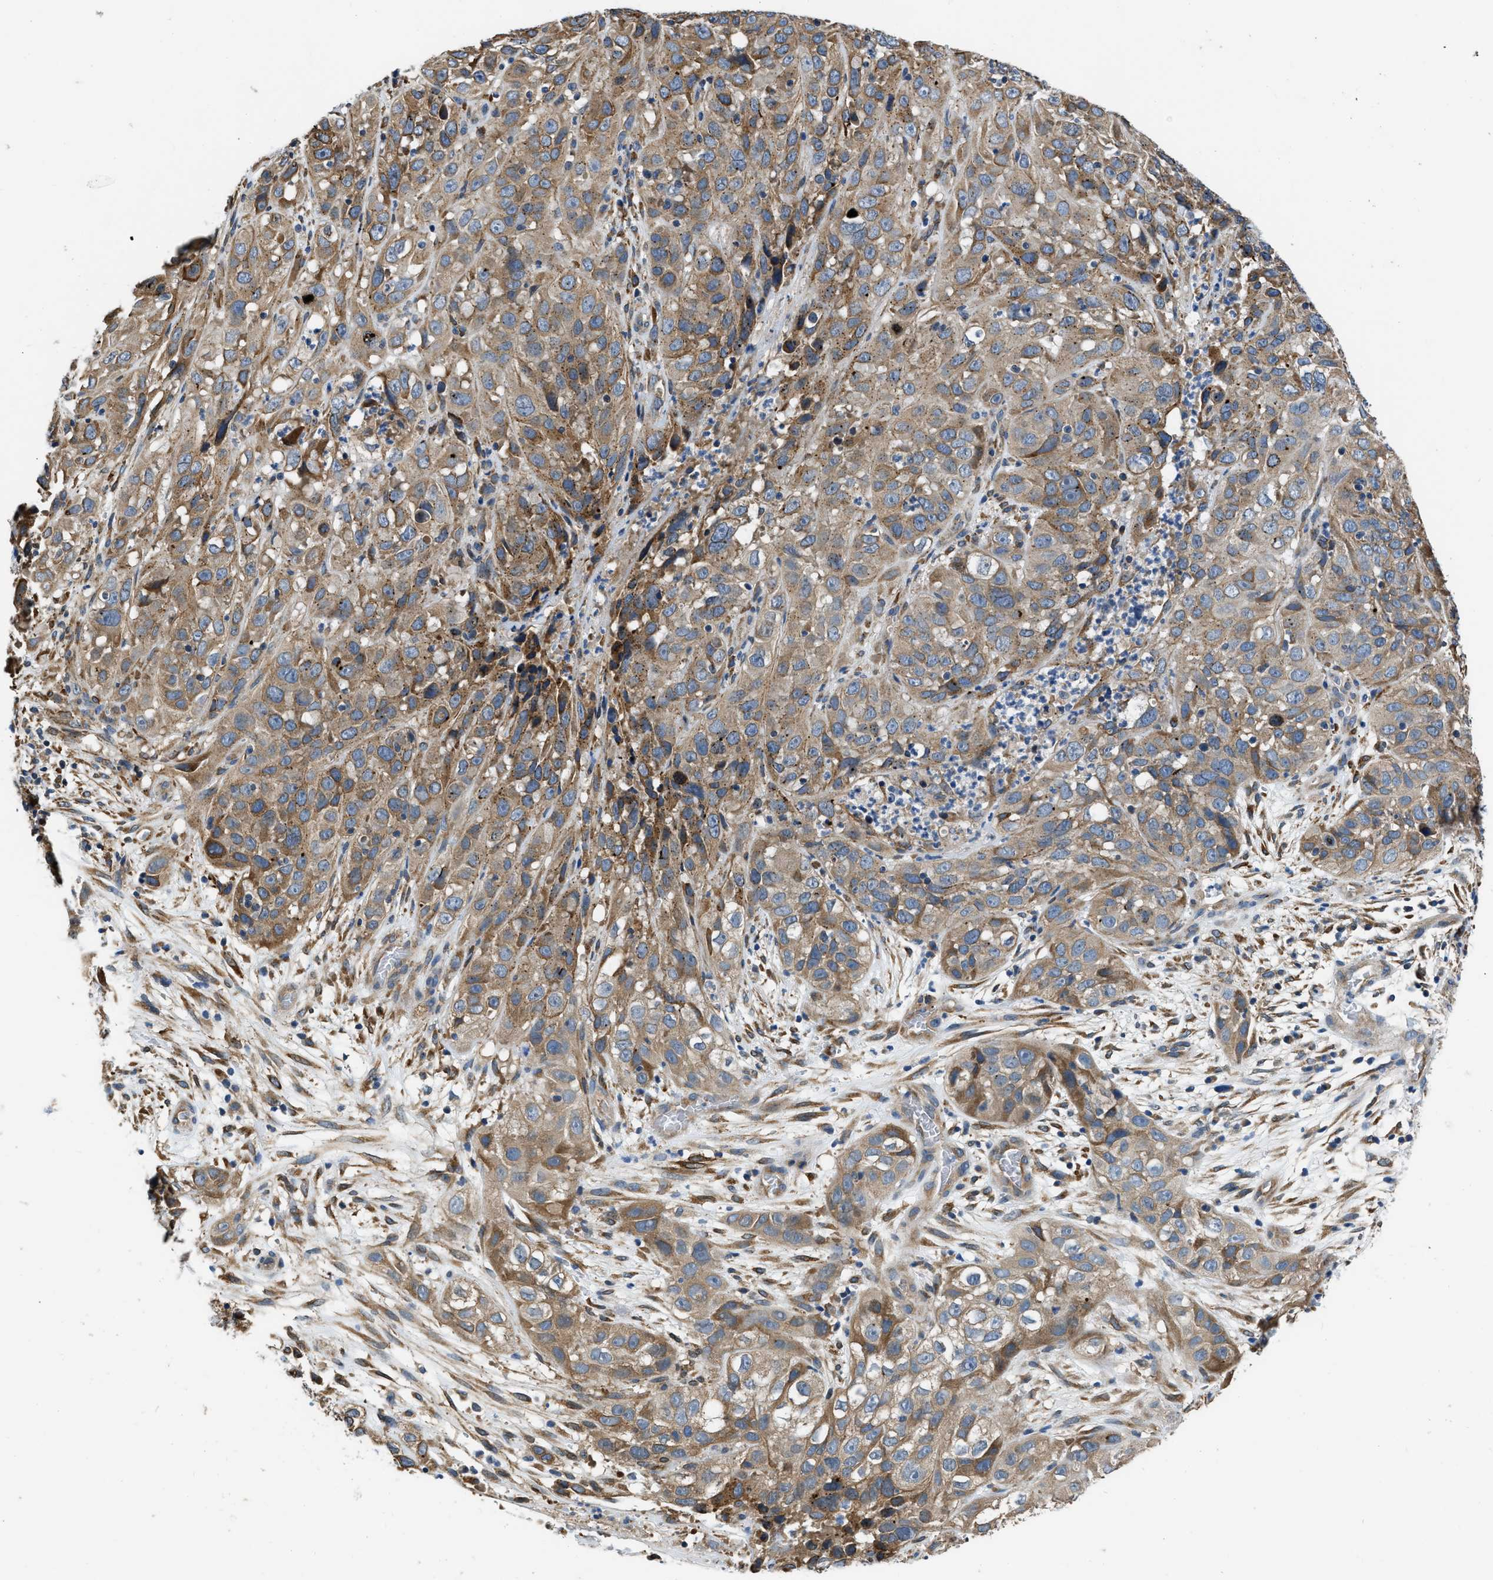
{"staining": {"intensity": "moderate", "quantity": ">75%", "location": "cytoplasmic/membranous"}, "tissue": "cervical cancer", "cell_type": "Tumor cells", "image_type": "cancer", "snomed": [{"axis": "morphology", "description": "Squamous cell carcinoma, NOS"}, {"axis": "topography", "description": "Cervix"}], "caption": "Protein analysis of cervical cancer (squamous cell carcinoma) tissue demonstrates moderate cytoplasmic/membranous expression in approximately >75% of tumor cells.", "gene": "ARL6IP5", "patient": {"sex": "female", "age": 32}}